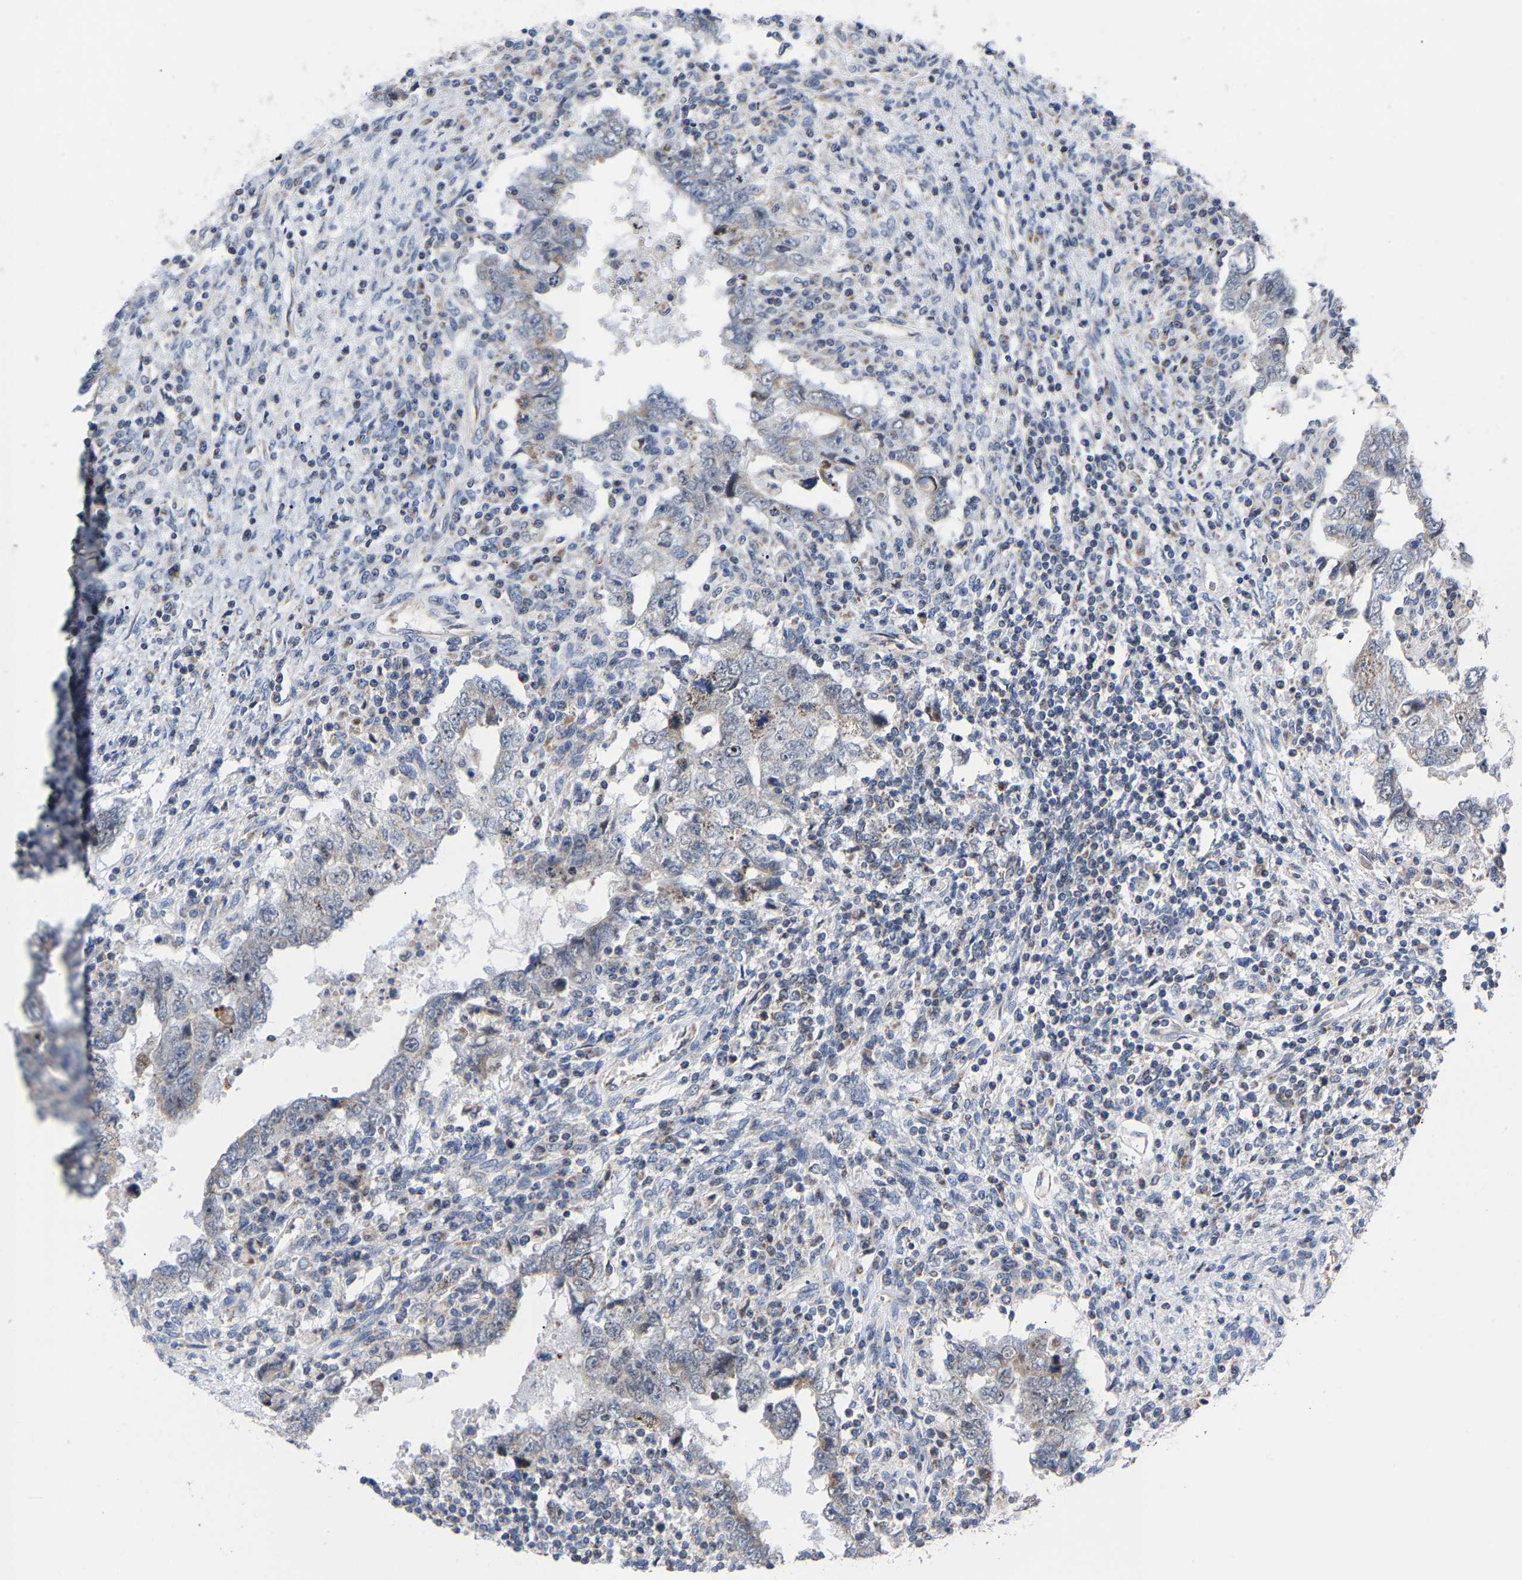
{"staining": {"intensity": "negative", "quantity": "none", "location": "none"}, "tissue": "testis cancer", "cell_type": "Tumor cells", "image_type": "cancer", "snomed": [{"axis": "morphology", "description": "Carcinoma, Embryonal, NOS"}, {"axis": "topography", "description": "Testis"}], "caption": "Testis embryonal carcinoma was stained to show a protein in brown. There is no significant expression in tumor cells.", "gene": "PCNT", "patient": {"sex": "male", "age": 26}}